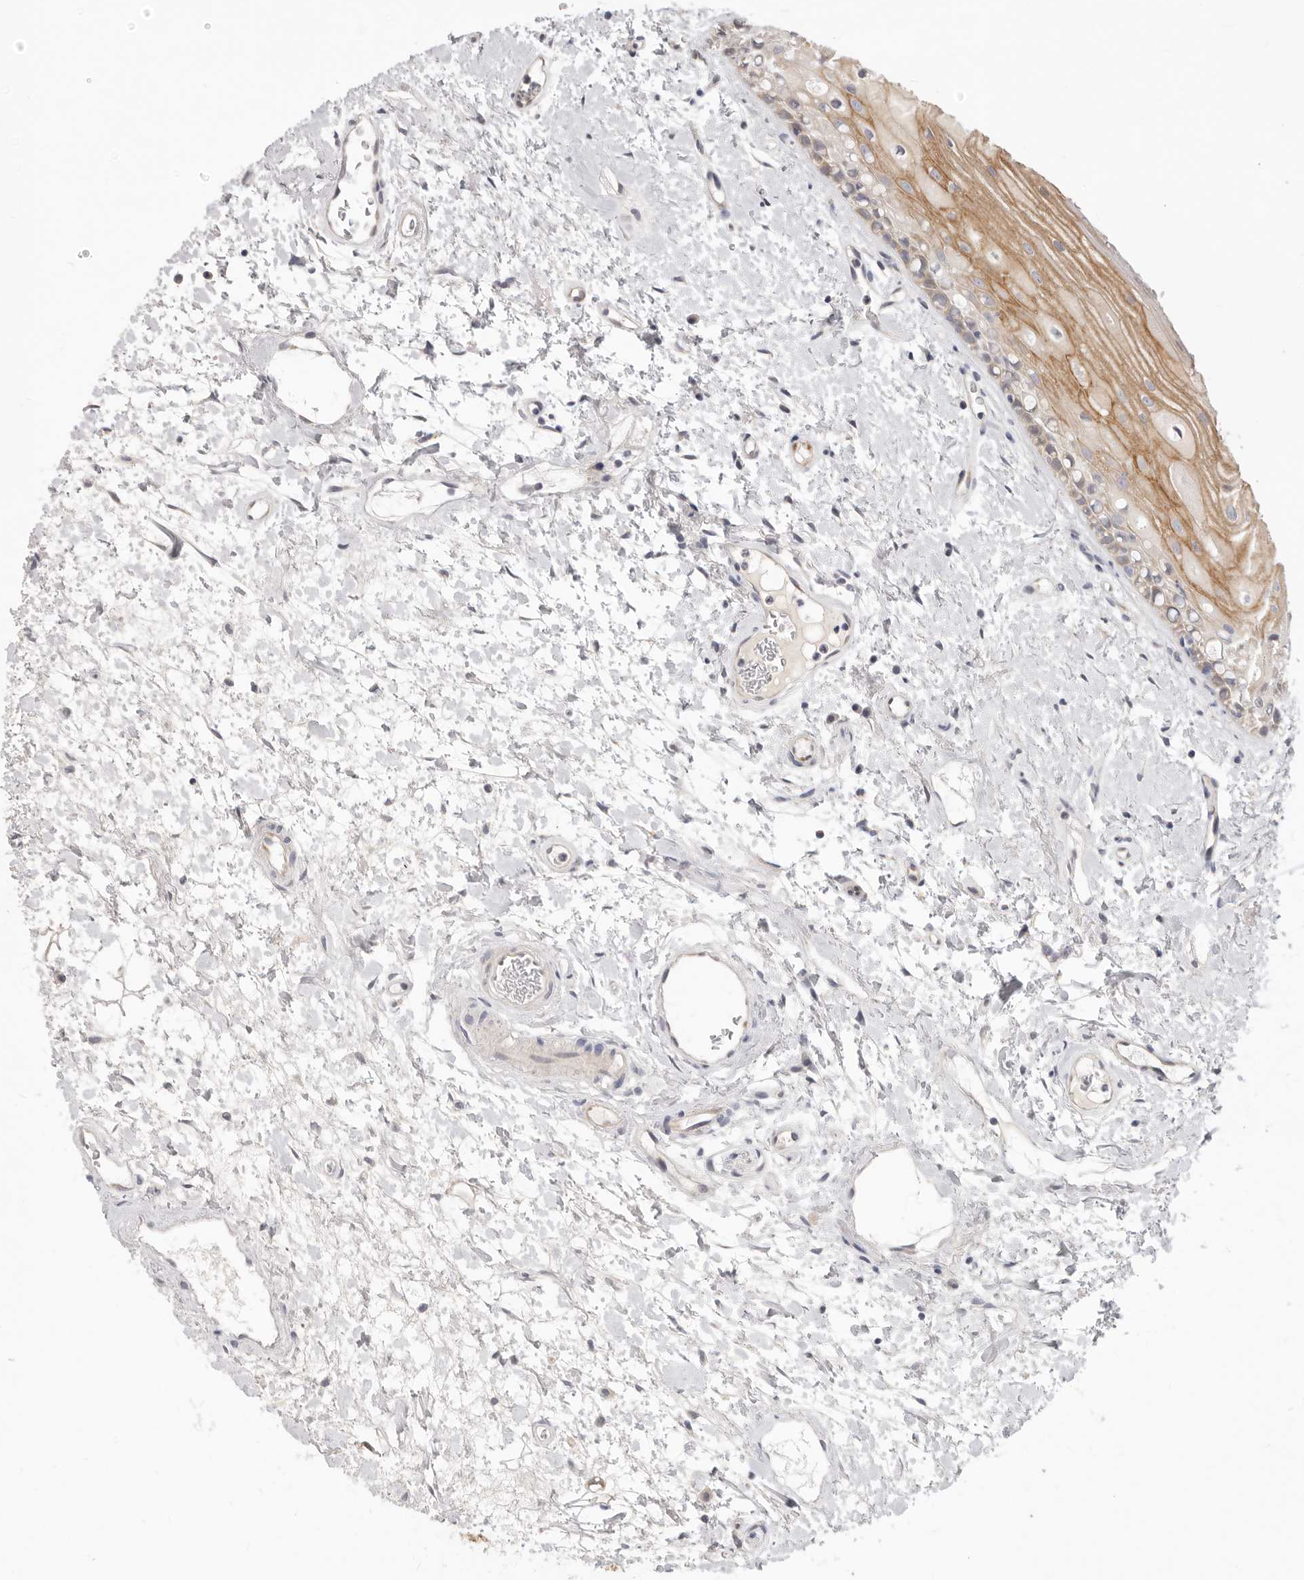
{"staining": {"intensity": "strong", "quantity": "<25%", "location": "cytoplasmic/membranous"}, "tissue": "oral mucosa", "cell_type": "Squamous epithelial cells", "image_type": "normal", "snomed": [{"axis": "morphology", "description": "Normal tissue, NOS"}, {"axis": "topography", "description": "Oral tissue"}], "caption": "The immunohistochemical stain highlights strong cytoplasmic/membranous positivity in squamous epithelial cells of unremarkable oral mucosa. (DAB = brown stain, brightfield microscopy at high magnification).", "gene": "USH1C", "patient": {"sex": "female", "age": 76}}